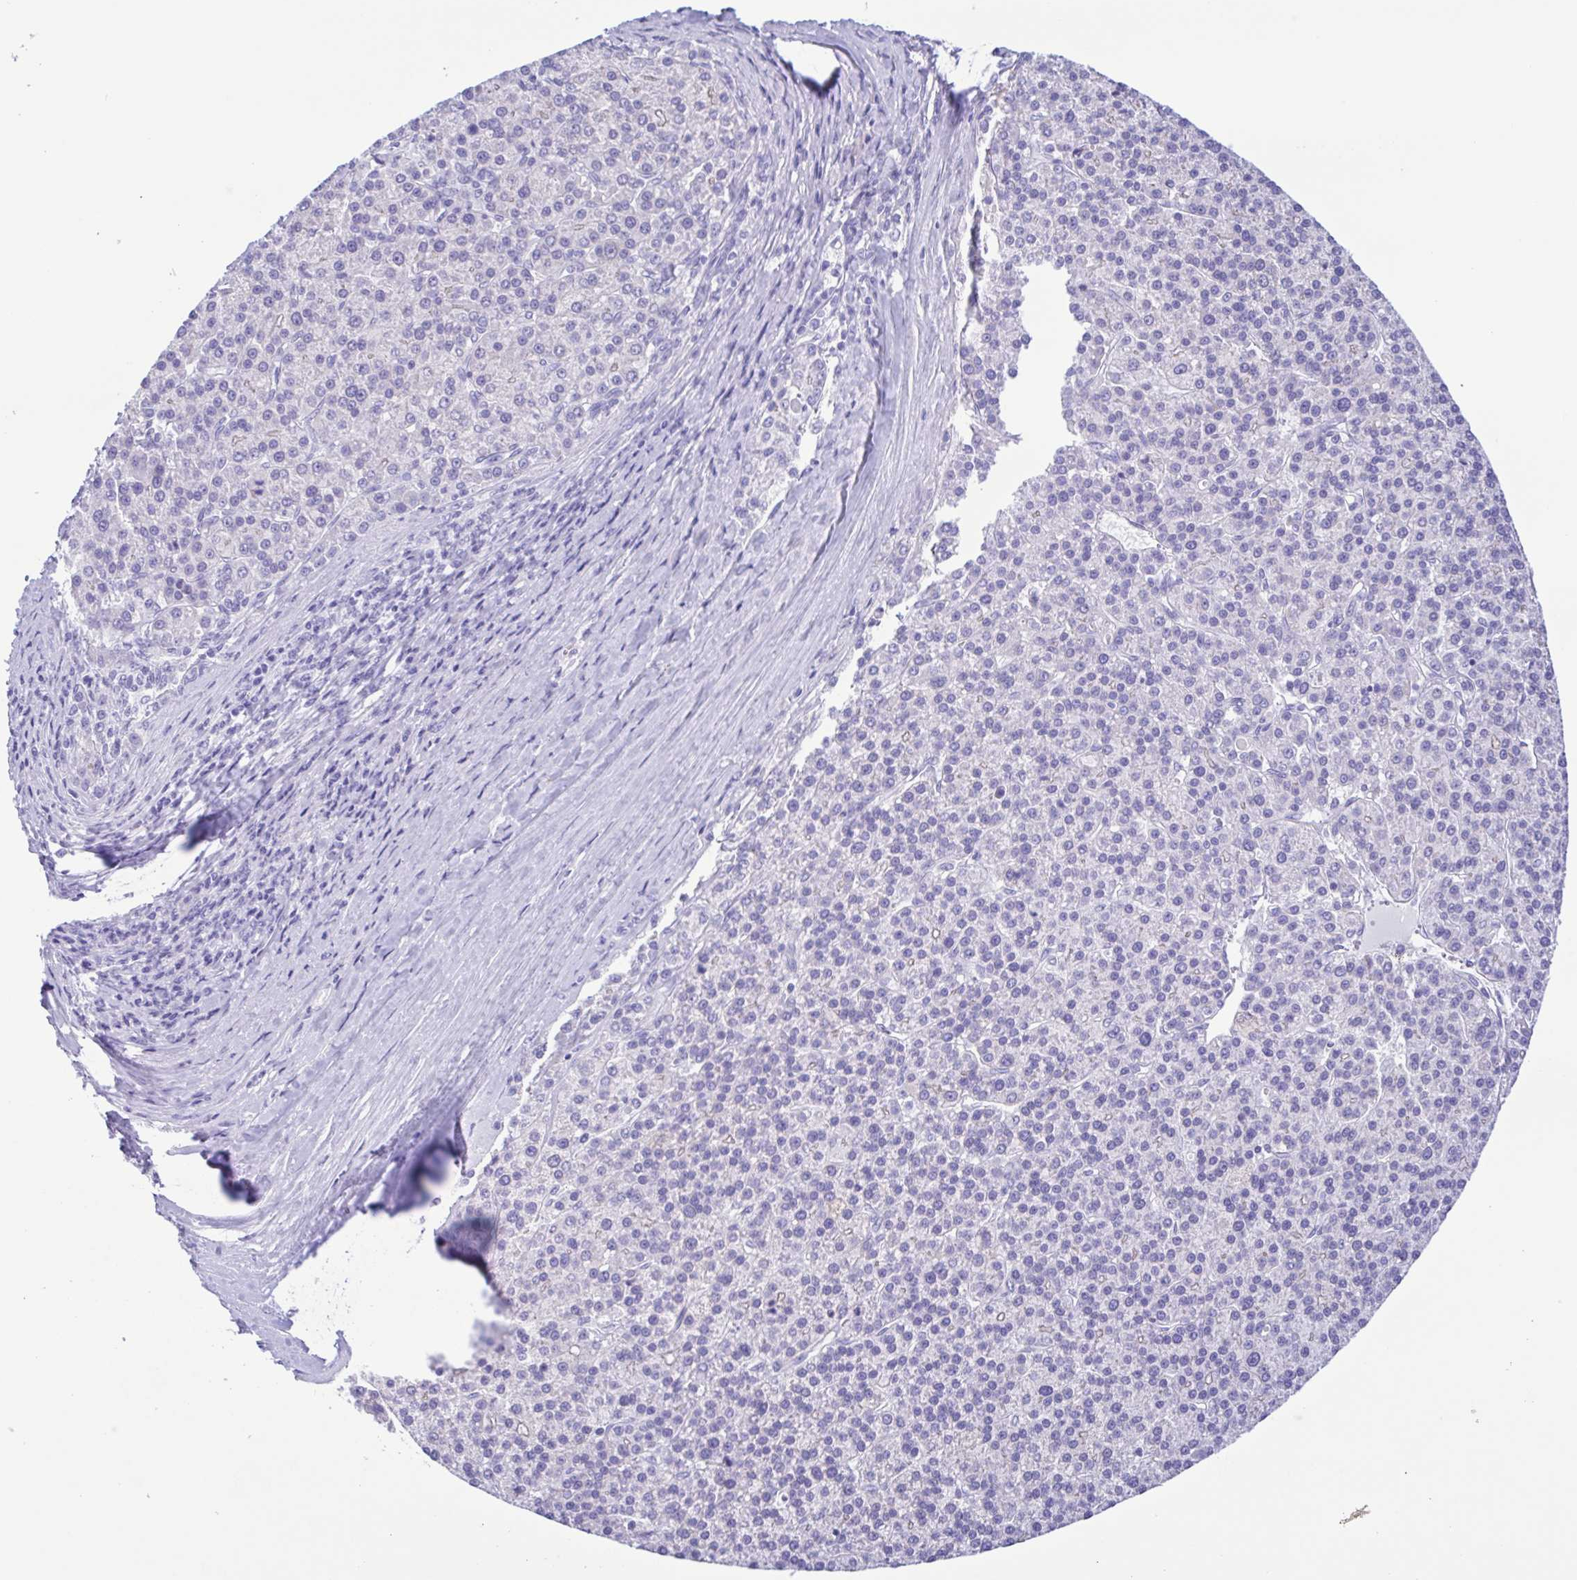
{"staining": {"intensity": "negative", "quantity": "none", "location": "none"}, "tissue": "liver cancer", "cell_type": "Tumor cells", "image_type": "cancer", "snomed": [{"axis": "morphology", "description": "Carcinoma, Hepatocellular, NOS"}, {"axis": "topography", "description": "Liver"}], "caption": "Tumor cells are negative for brown protein staining in liver hepatocellular carcinoma.", "gene": "TSPY2", "patient": {"sex": "female", "age": 58}}